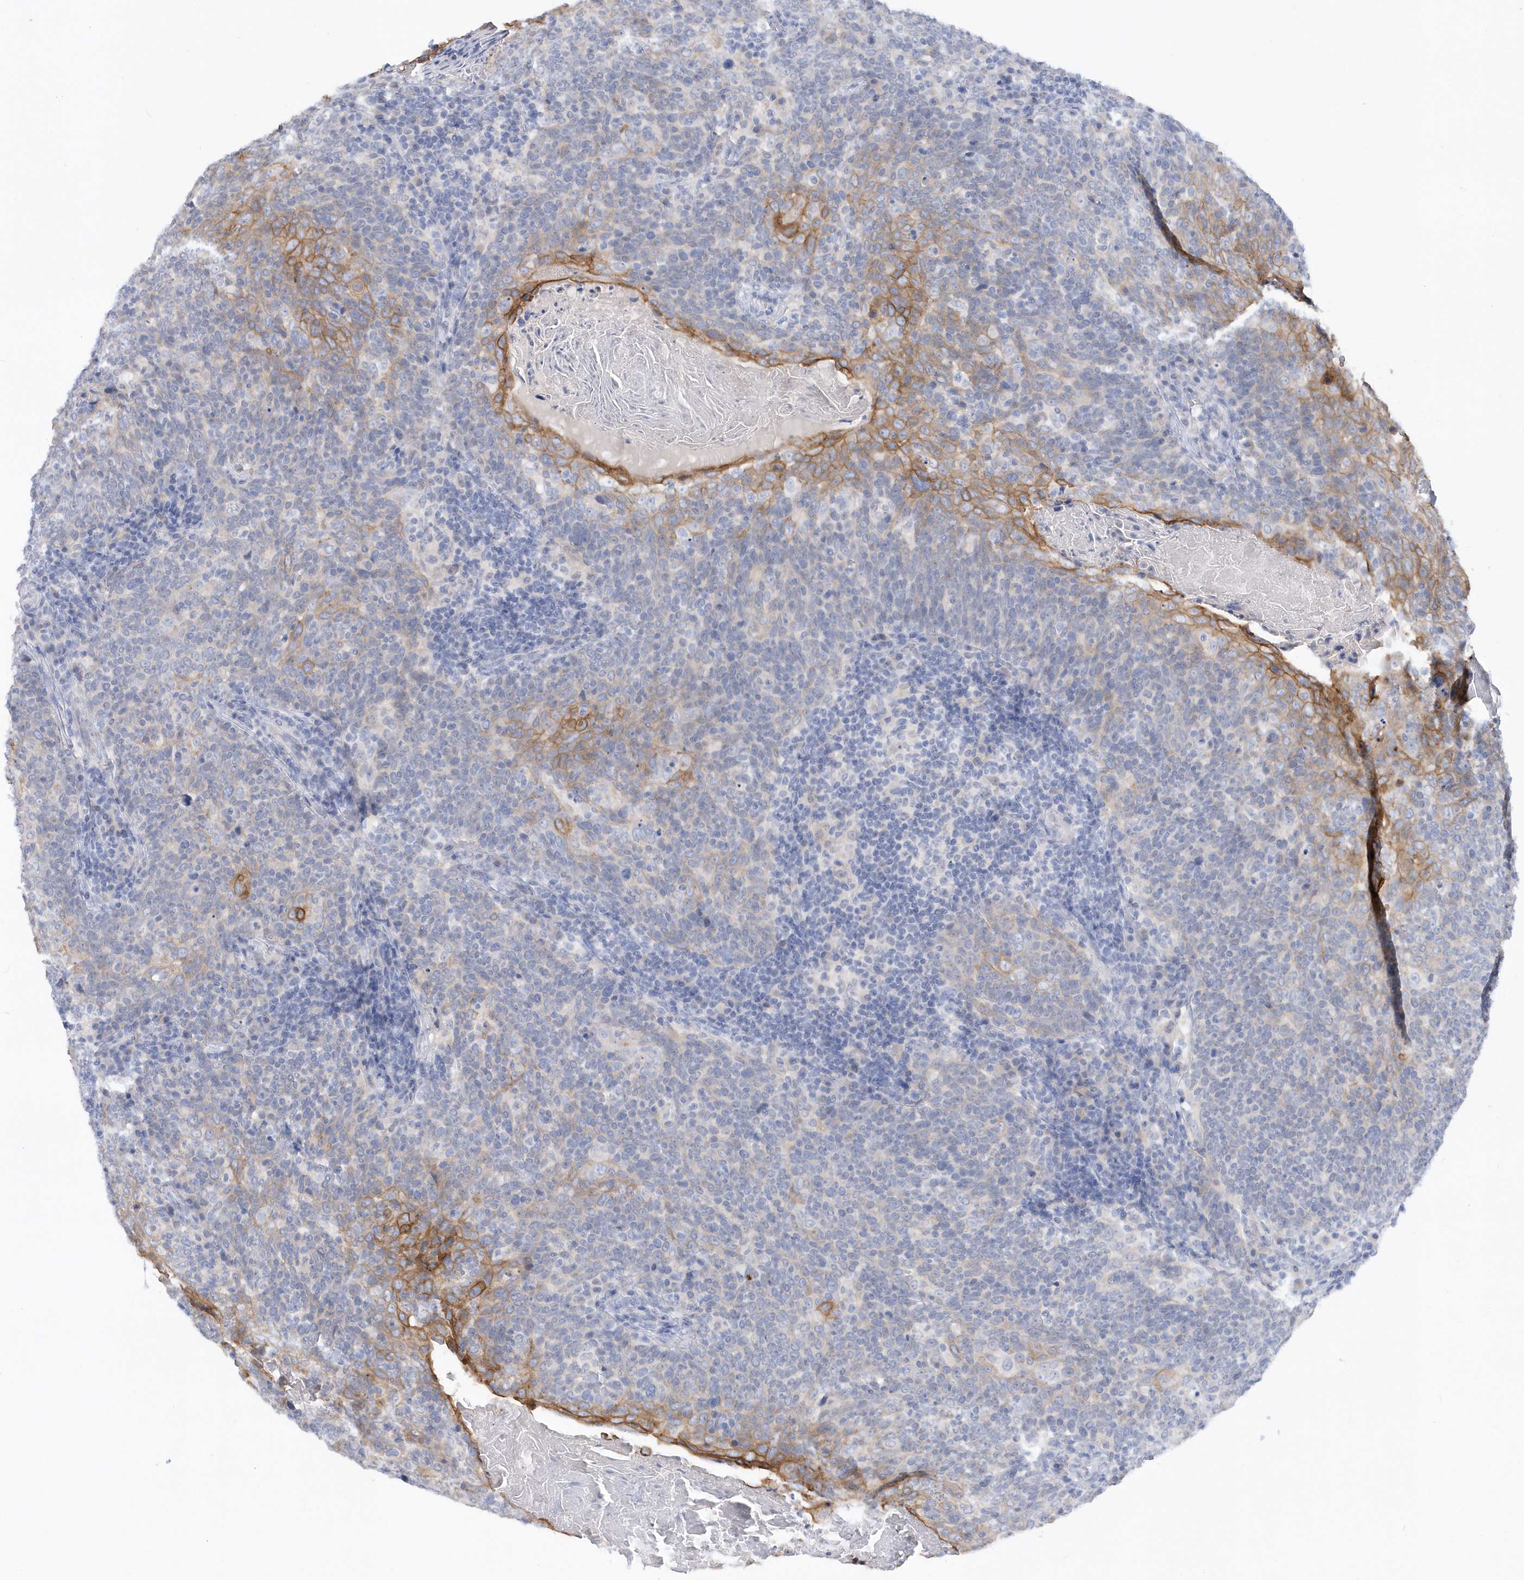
{"staining": {"intensity": "moderate", "quantity": "<25%", "location": "cytoplasmic/membranous"}, "tissue": "head and neck cancer", "cell_type": "Tumor cells", "image_type": "cancer", "snomed": [{"axis": "morphology", "description": "Squamous cell carcinoma, NOS"}, {"axis": "morphology", "description": "Squamous cell carcinoma, metastatic, NOS"}, {"axis": "topography", "description": "Lymph node"}, {"axis": "topography", "description": "Head-Neck"}], "caption": "About <25% of tumor cells in human head and neck cancer (squamous cell carcinoma) demonstrate moderate cytoplasmic/membranous protein staining as visualized by brown immunohistochemical staining.", "gene": "RPE", "patient": {"sex": "male", "age": 62}}